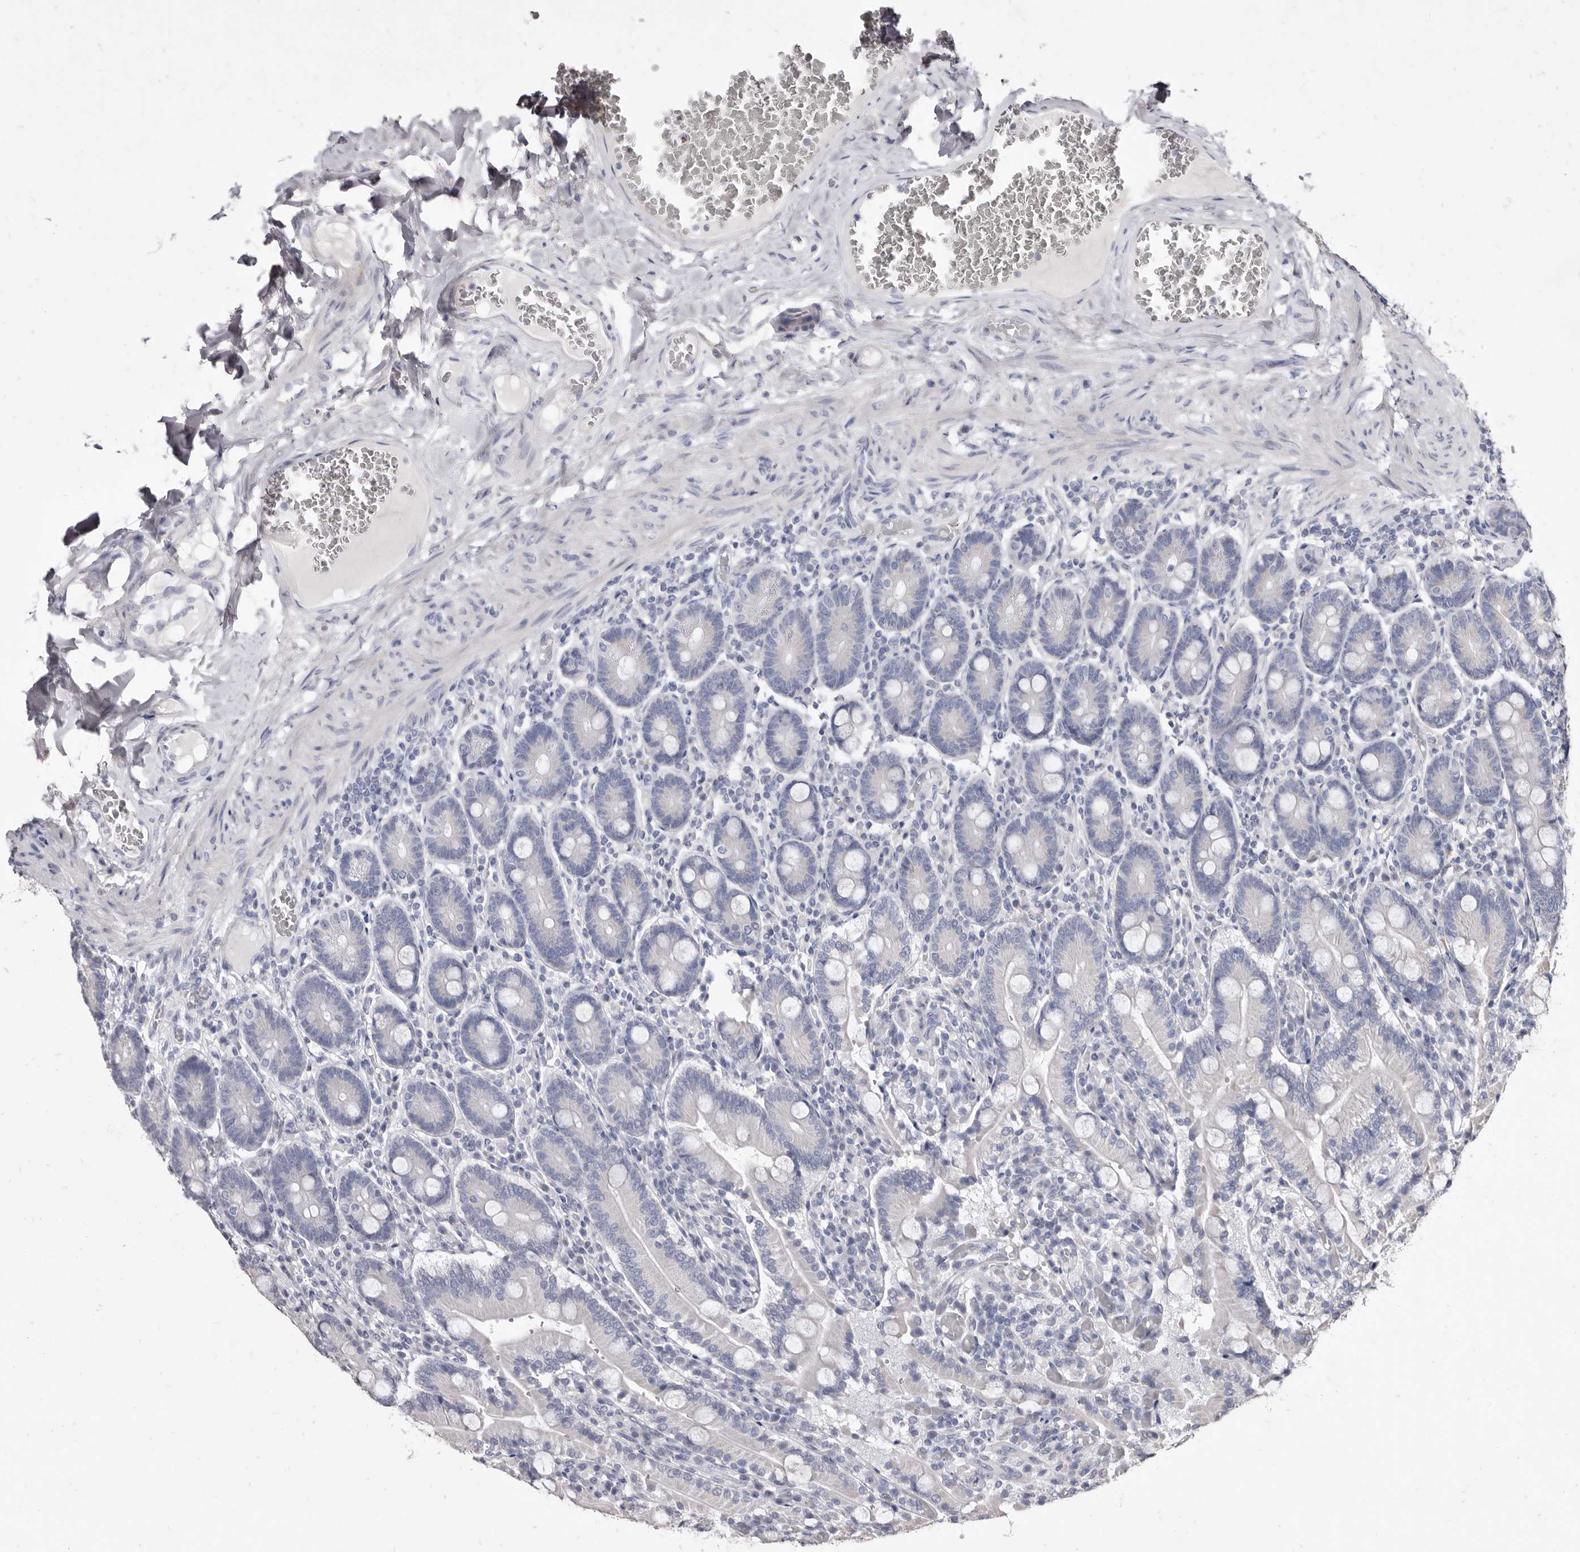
{"staining": {"intensity": "negative", "quantity": "none", "location": "none"}, "tissue": "duodenum", "cell_type": "Glandular cells", "image_type": "normal", "snomed": [{"axis": "morphology", "description": "Normal tissue, NOS"}, {"axis": "topography", "description": "Duodenum"}], "caption": "The histopathology image exhibits no staining of glandular cells in normal duodenum. (Brightfield microscopy of DAB (3,3'-diaminobenzidine) immunohistochemistry at high magnification).", "gene": "CYP2E1", "patient": {"sex": "female", "age": 62}}